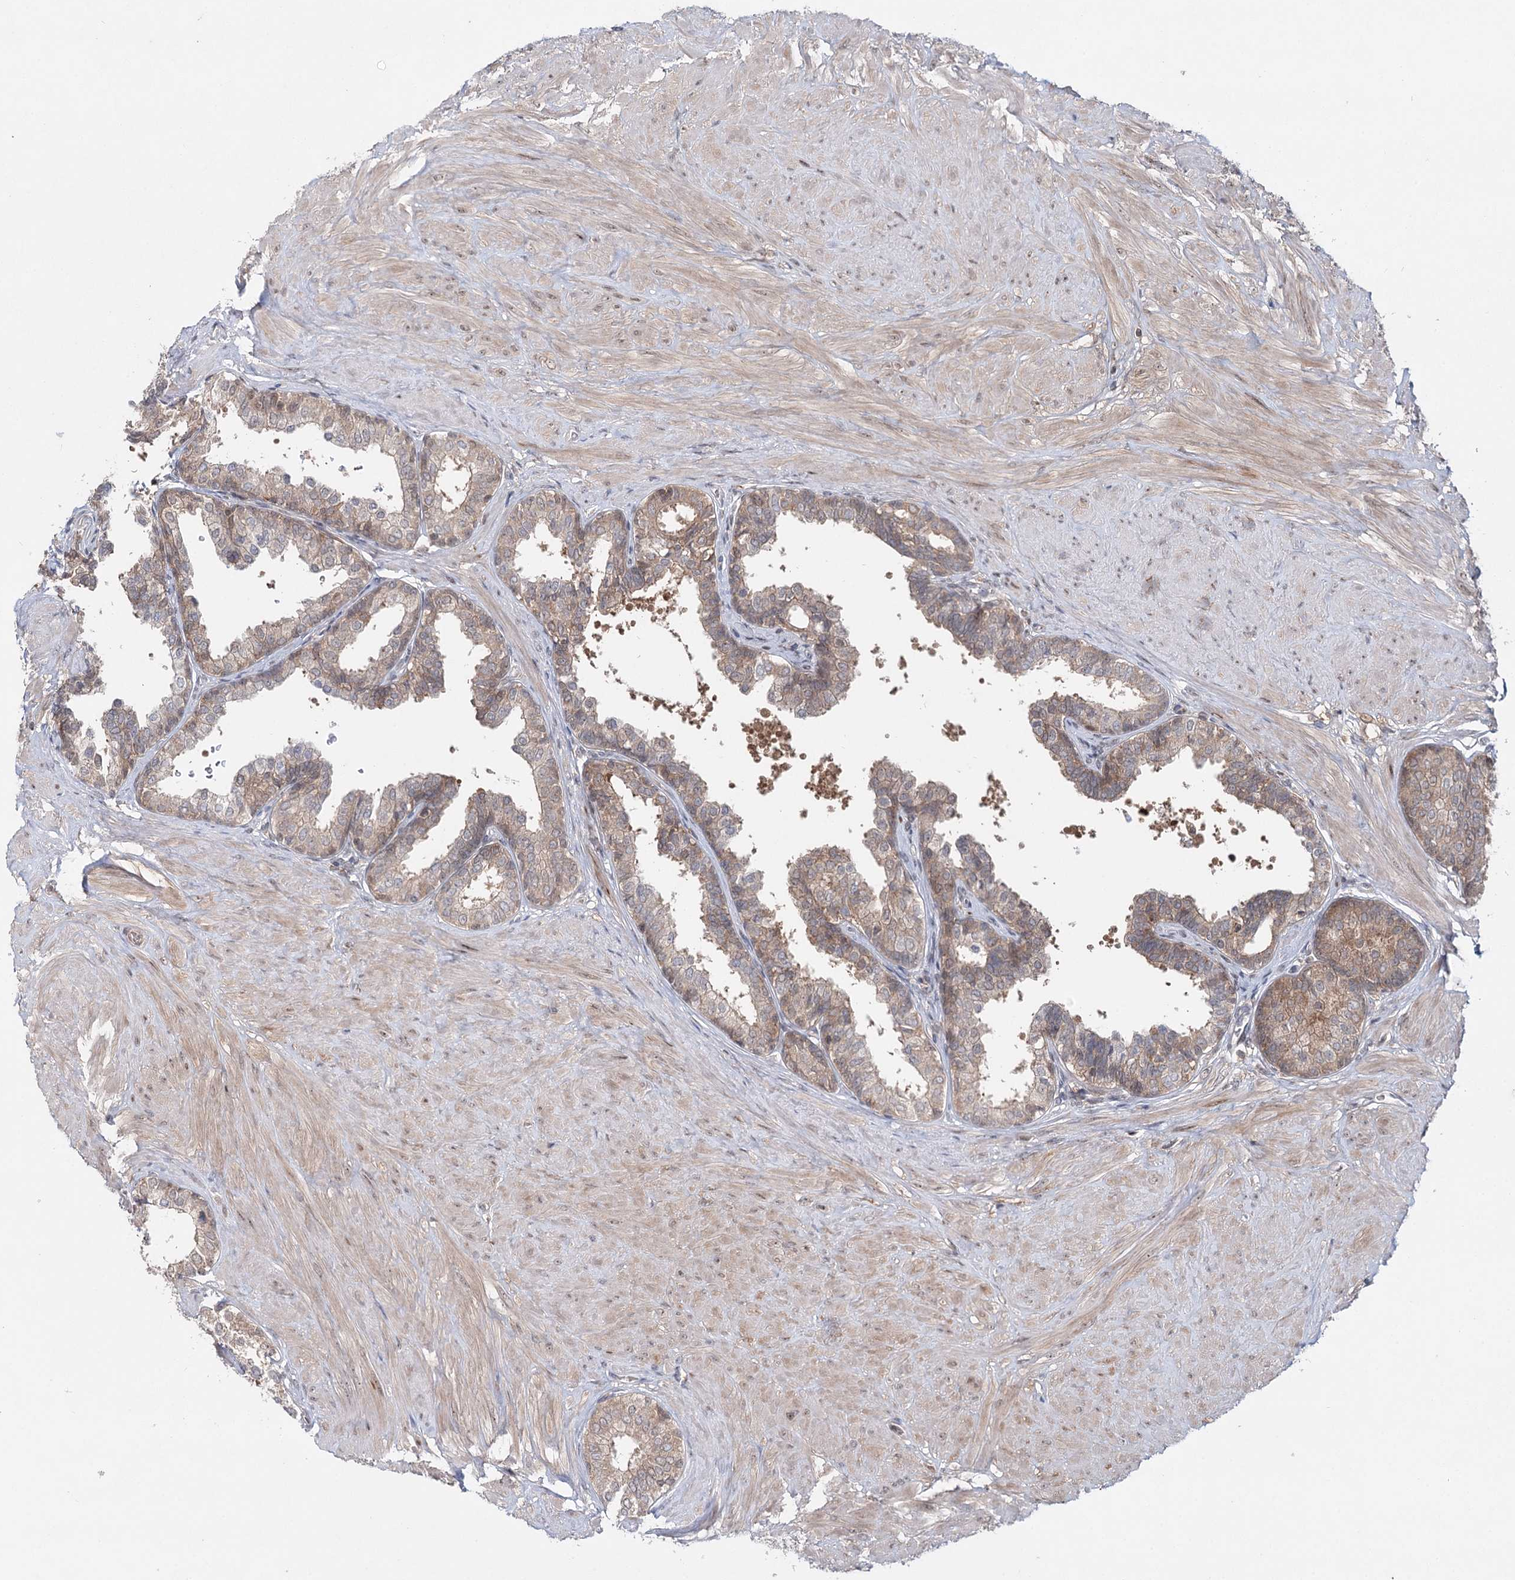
{"staining": {"intensity": "moderate", "quantity": "25%-75%", "location": "cytoplasmic/membranous"}, "tissue": "prostate", "cell_type": "Glandular cells", "image_type": "normal", "snomed": [{"axis": "morphology", "description": "Normal tissue, NOS"}, {"axis": "topography", "description": "Prostate"}], "caption": "Protein expression analysis of unremarkable prostate demonstrates moderate cytoplasmic/membranous positivity in approximately 25%-75% of glandular cells. (DAB = brown stain, brightfield microscopy at high magnification).", "gene": "WDR44", "patient": {"sex": "male", "age": 48}}